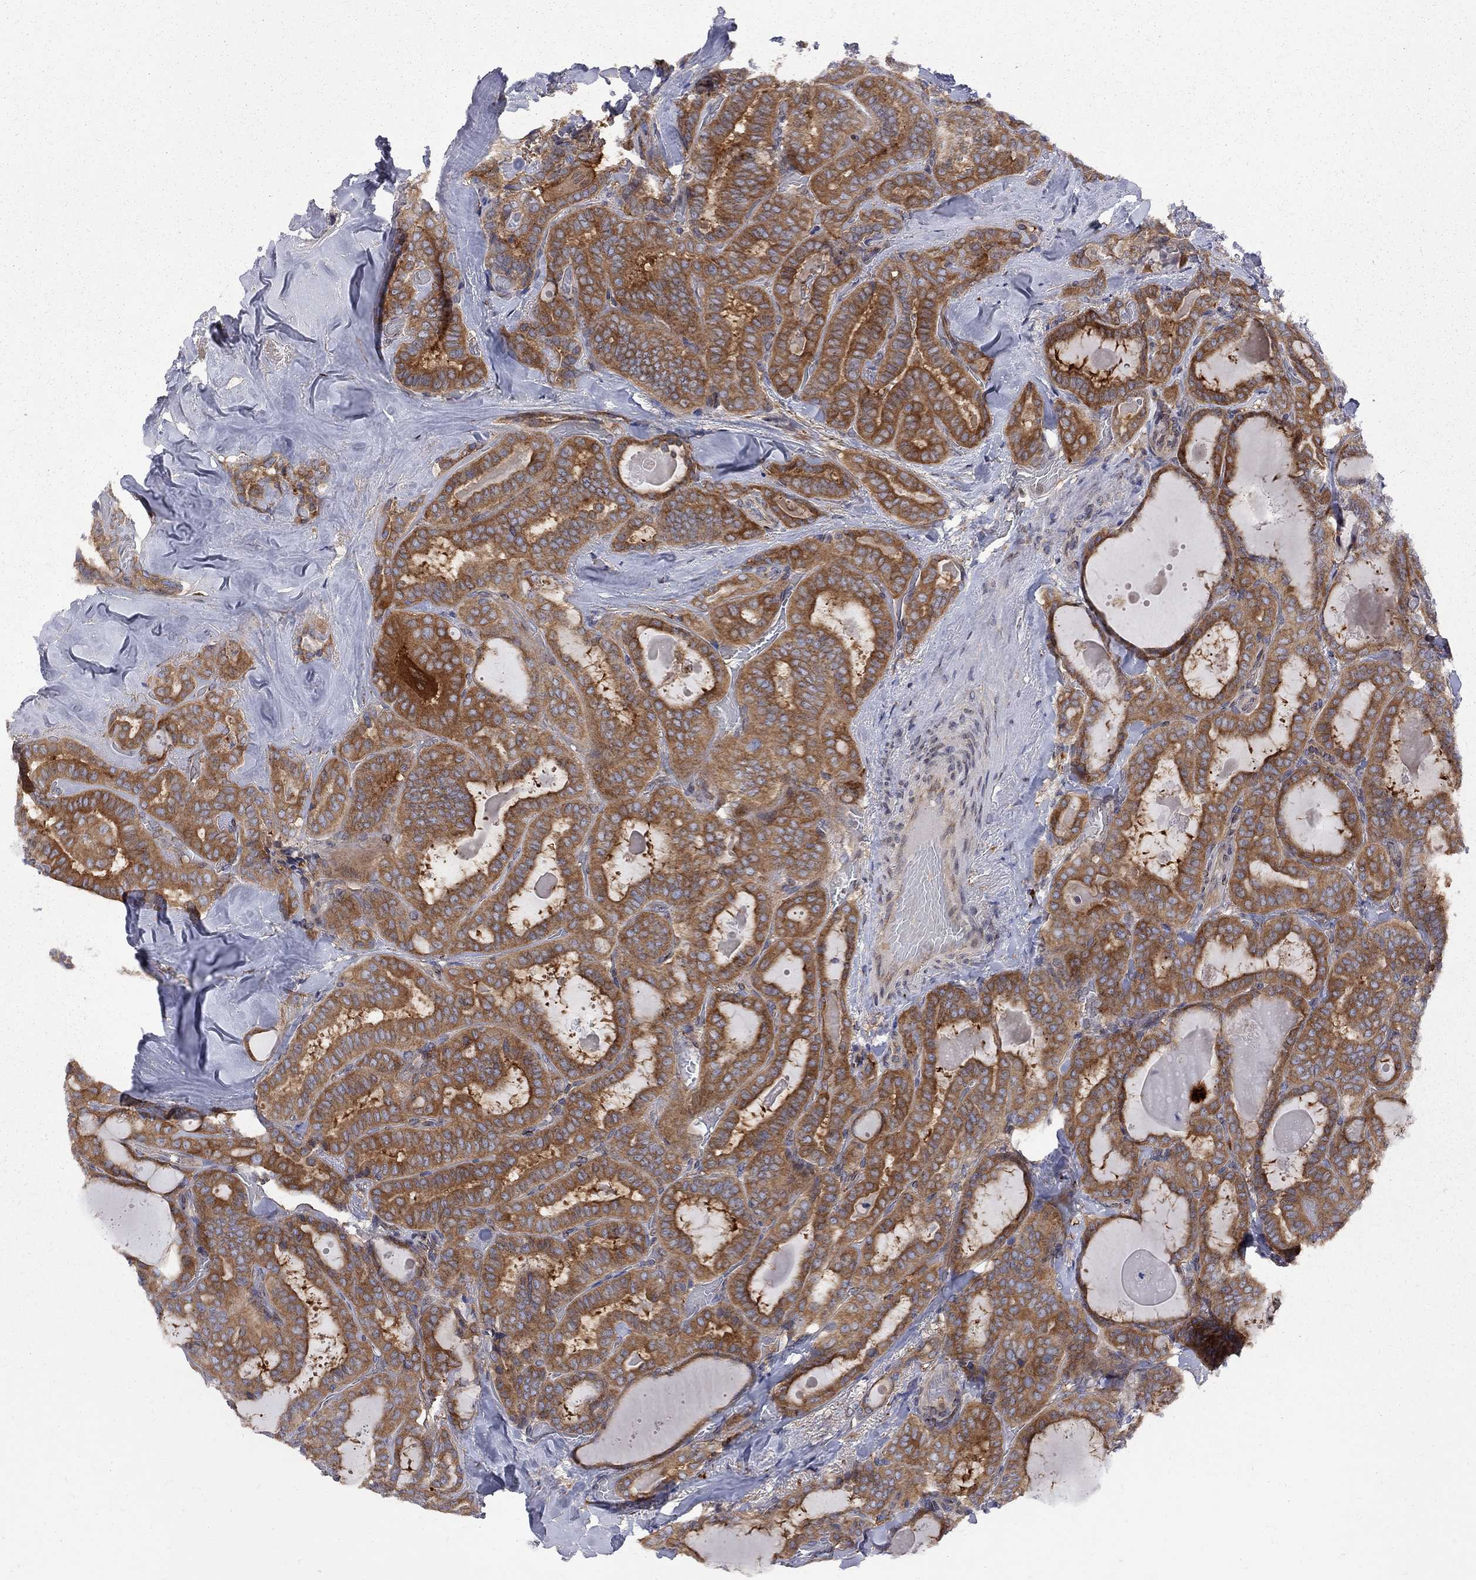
{"staining": {"intensity": "strong", "quantity": ">75%", "location": "cytoplasmic/membranous"}, "tissue": "thyroid cancer", "cell_type": "Tumor cells", "image_type": "cancer", "snomed": [{"axis": "morphology", "description": "Papillary adenocarcinoma, NOS"}, {"axis": "topography", "description": "Thyroid gland"}], "caption": "DAB immunohistochemical staining of human papillary adenocarcinoma (thyroid) exhibits strong cytoplasmic/membranous protein staining in approximately >75% of tumor cells.", "gene": "MTHFR", "patient": {"sex": "female", "age": 39}}